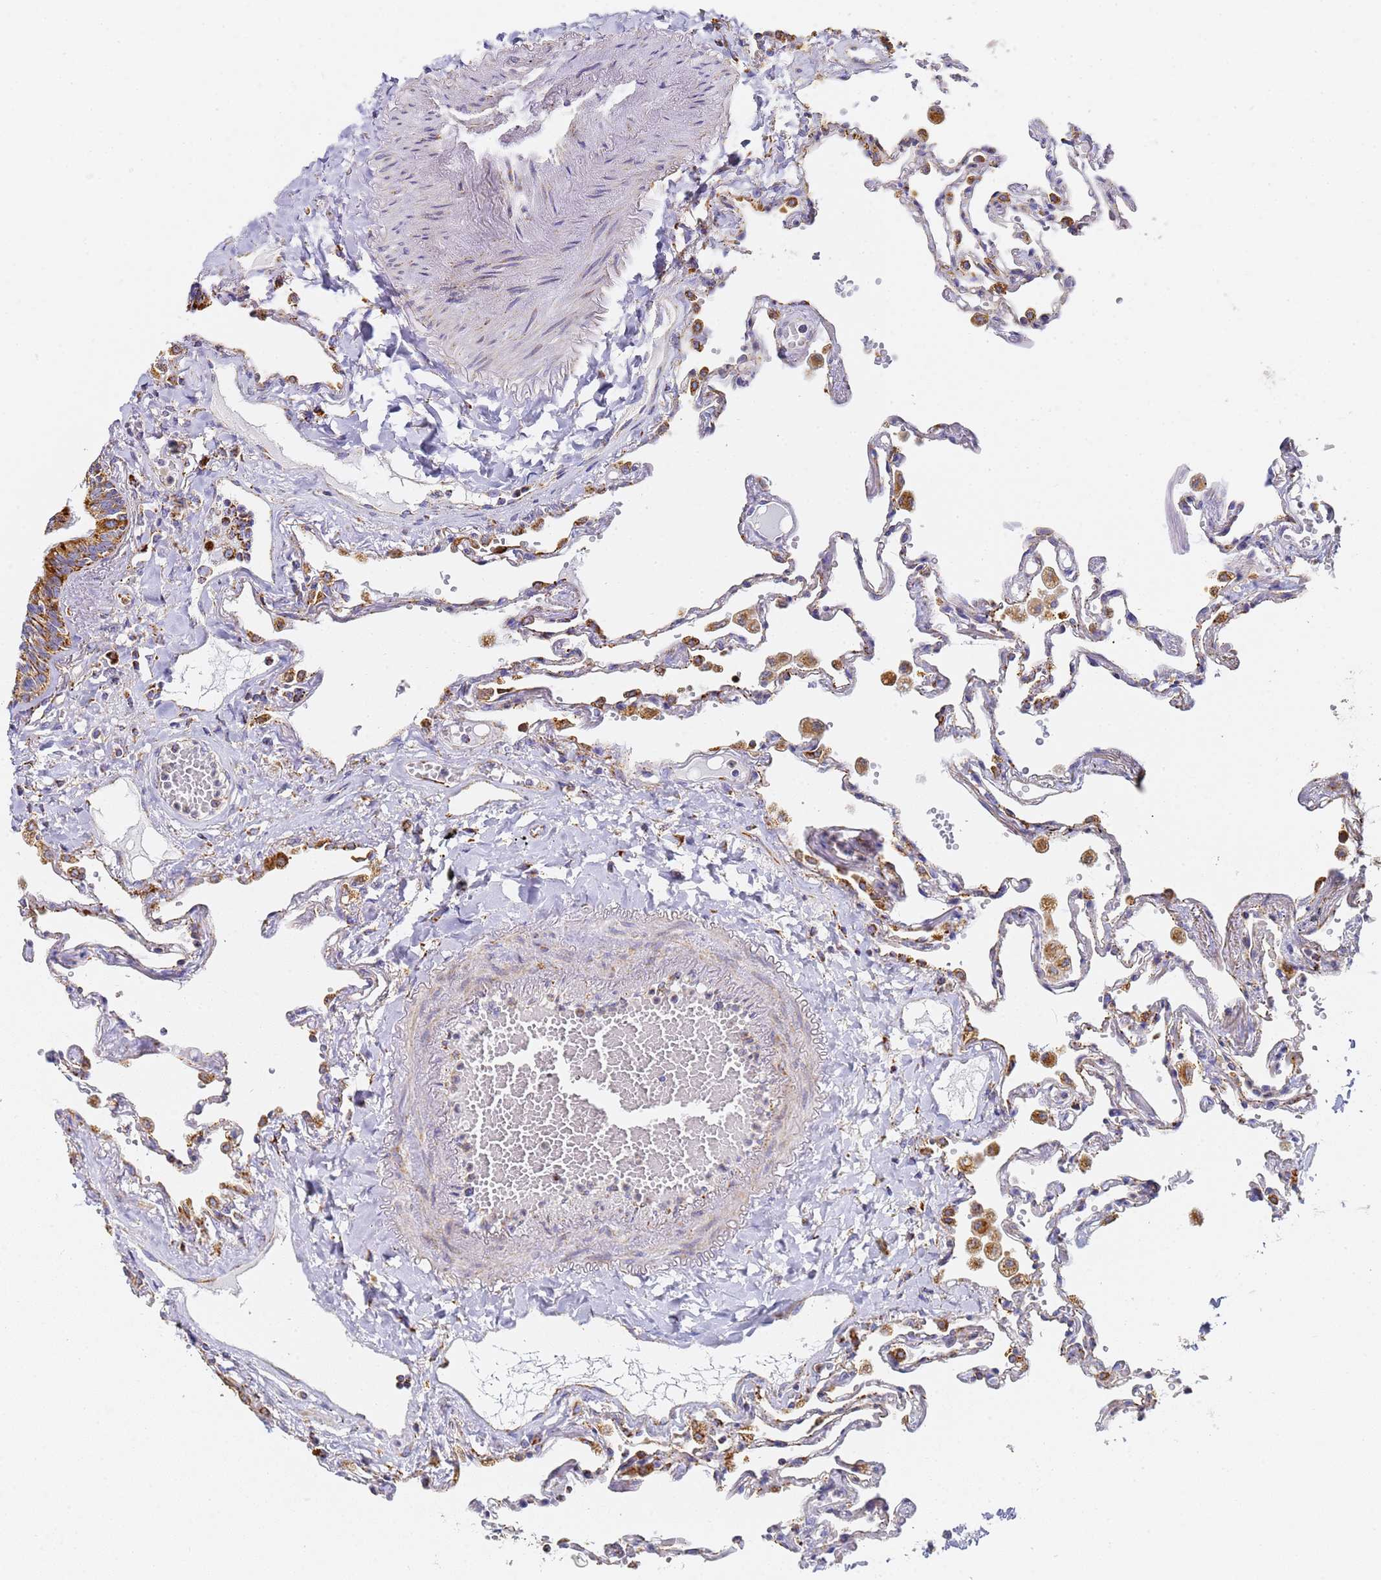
{"staining": {"intensity": "negative", "quantity": "none", "location": "none"}, "tissue": "lung", "cell_type": "Alveolar cells", "image_type": "normal", "snomed": [{"axis": "morphology", "description": "Normal tissue, NOS"}, {"axis": "topography", "description": "Lung"}], "caption": "Immunohistochemical staining of benign lung demonstrates no significant expression in alveolar cells.", "gene": "CNIH4", "patient": {"sex": "female", "age": 67}}